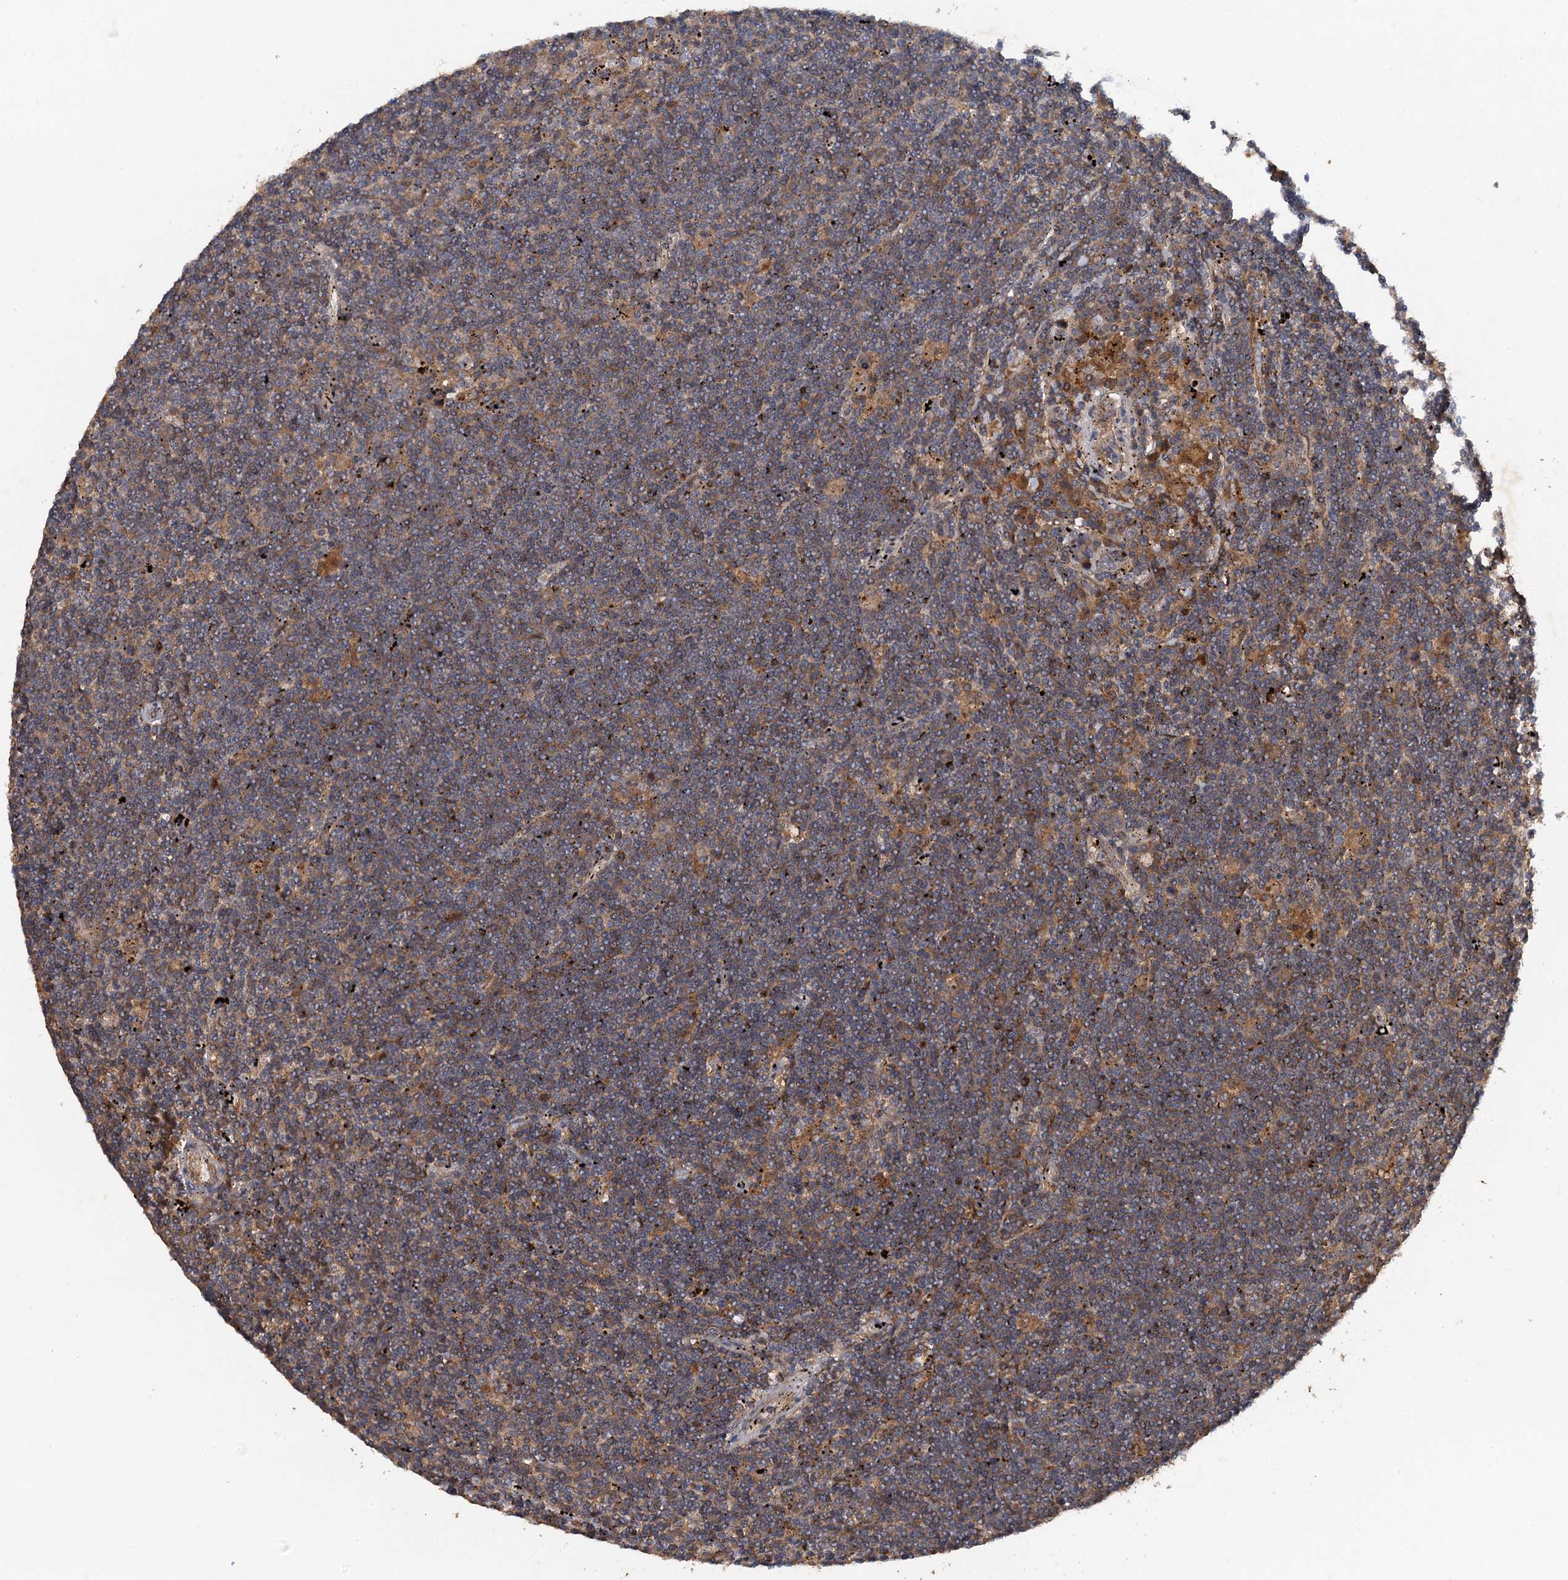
{"staining": {"intensity": "weak", "quantity": "25%-75%", "location": "cytoplasmic/membranous"}, "tissue": "lymphoma", "cell_type": "Tumor cells", "image_type": "cancer", "snomed": [{"axis": "morphology", "description": "Malignant lymphoma, non-Hodgkin's type, Low grade"}, {"axis": "topography", "description": "Spleen"}], "caption": "Protein analysis of lymphoma tissue exhibits weak cytoplasmic/membranous staining in about 25%-75% of tumor cells.", "gene": "HAPLN3", "patient": {"sex": "male", "age": 76}}